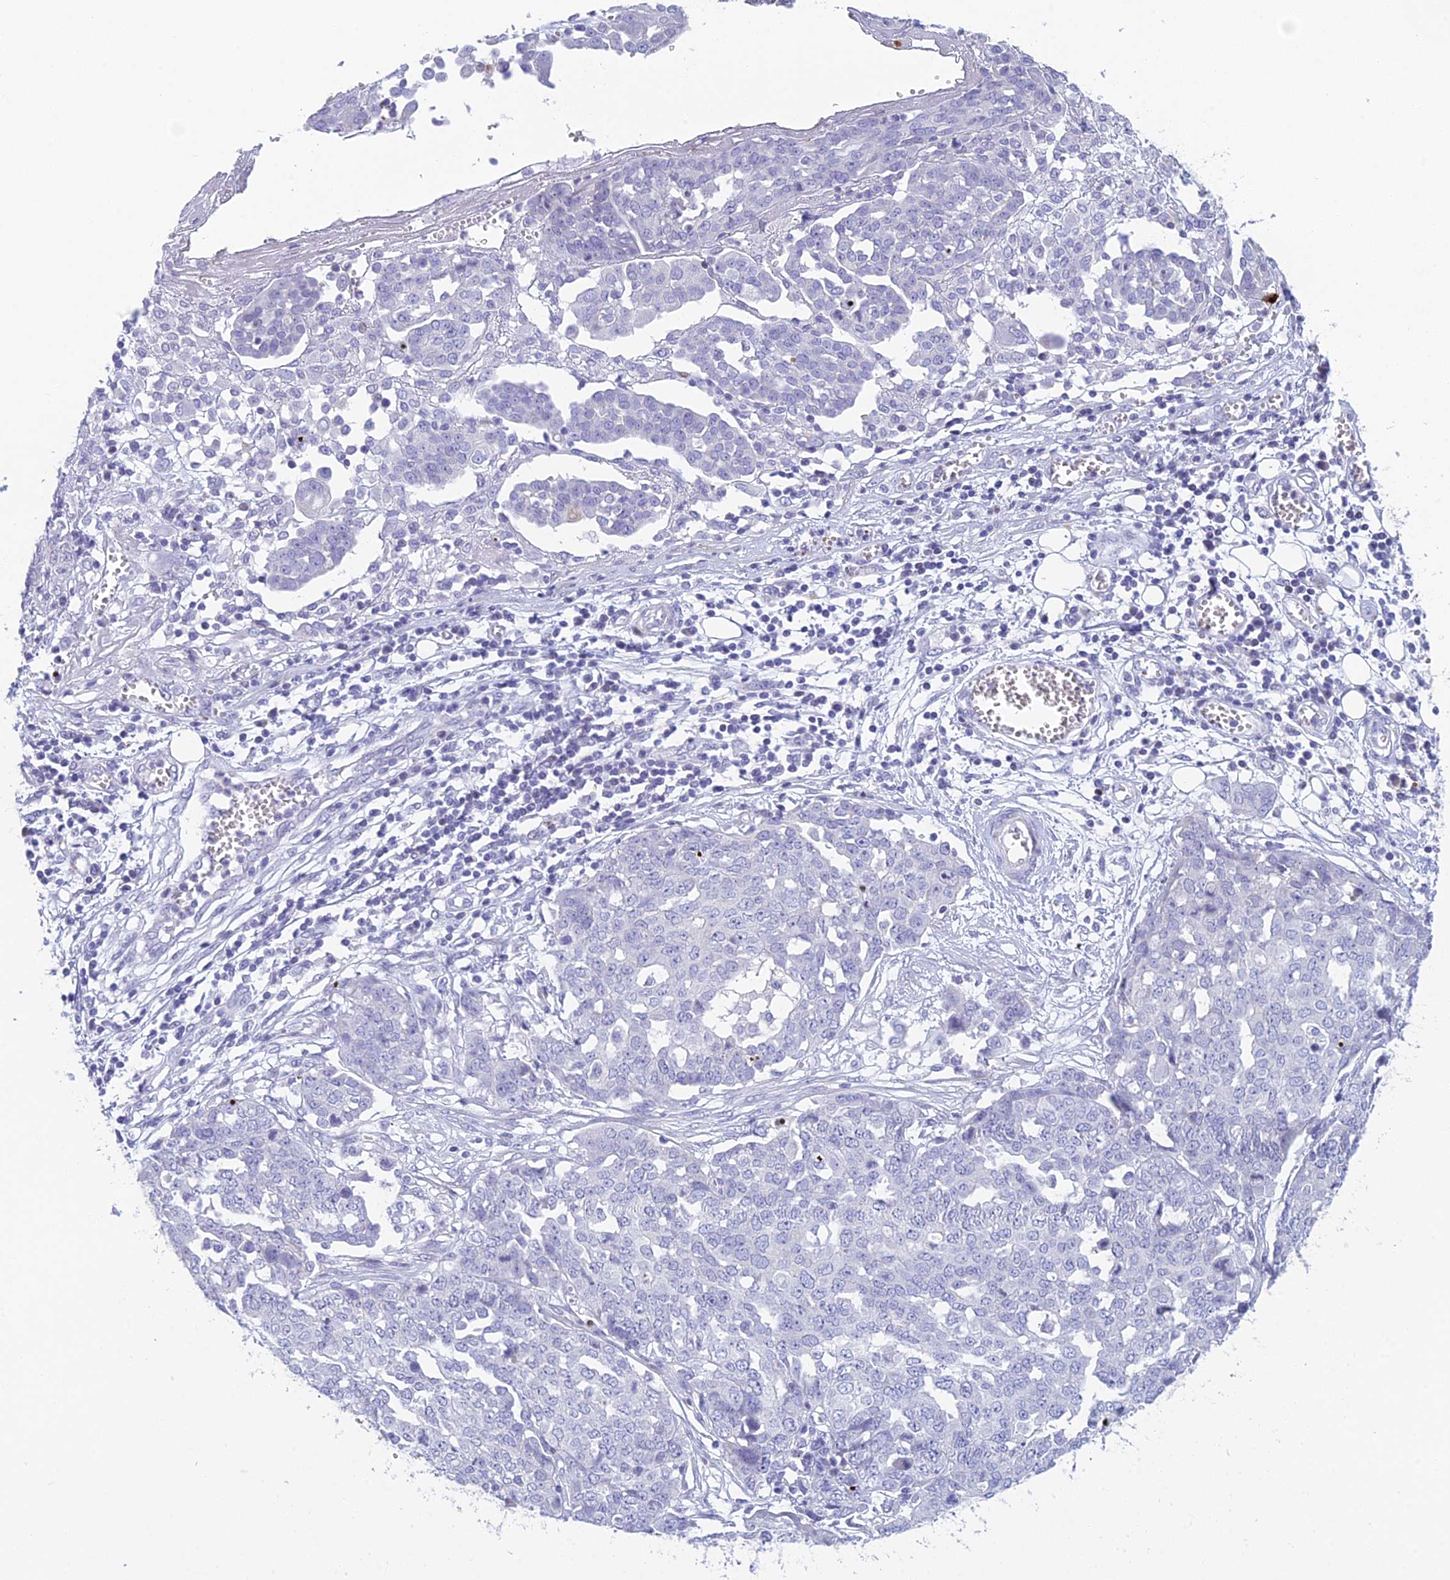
{"staining": {"intensity": "negative", "quantity": "none", "location": "none"}, "tissue": "ovarian cancer", "cell_type": "Tumor cells", "image_type": "cancer", "snomed": [{"axis": "morphology", "description": "Cystadenocarcinoma, serous, NOS"}, {"axis": "topography", "description": "Soft tissue"}, {"axis": "topography", "description": "Ovary"}], "caption": "IHC photomicrograph of neoplastic tissue: serous cystadenocarcinoma (ovarian) stained with DAB (3,3'-diaminobenzidine) displays no significant protein positivity in tumor cells.", "gene": "REXO5", "patient": {"sex": "female", "age": 57}}